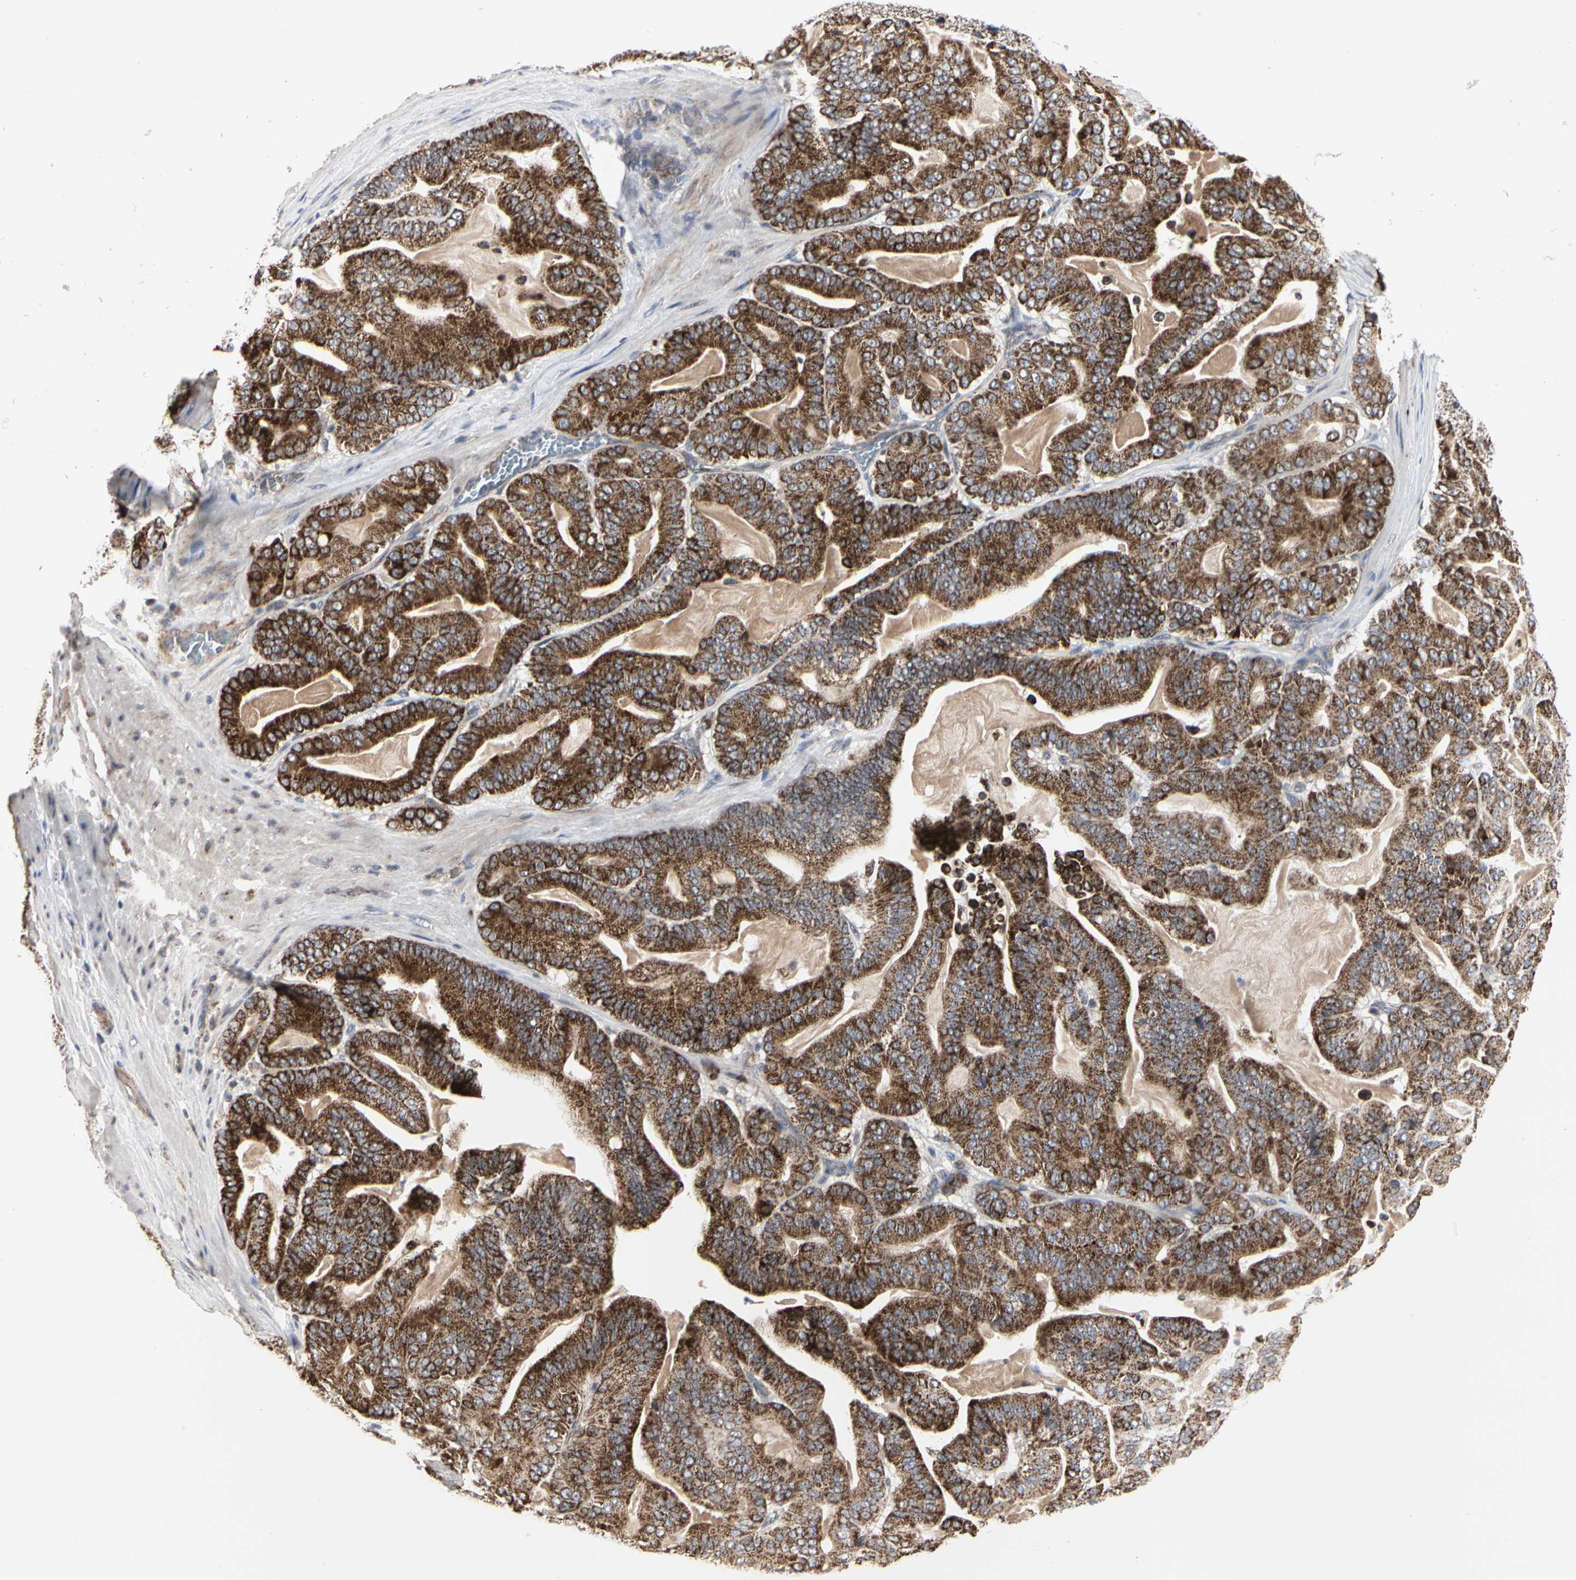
{"staining": {"intensity": "strong", "quantity": ">75%", "location": "cytoplasmic/membranous"}, "tissue": "pancreatic cancer", "cell_type": "Tumor cells", "image_type": "cancer", "snomed": [{"axis": "morphology", "description": "Adenocarcinoma, NOS"}, {"axis": "topography", "description": "Pancreas"}], "caption": "Human pancreatic adenocarcinoma stained for a protein (brown) reveals strong cytoplasmic/membranous positive expression in about >75% of tumor cells.", "gene": "TSKU", "patient": {"sex": "male", "age": 63}}